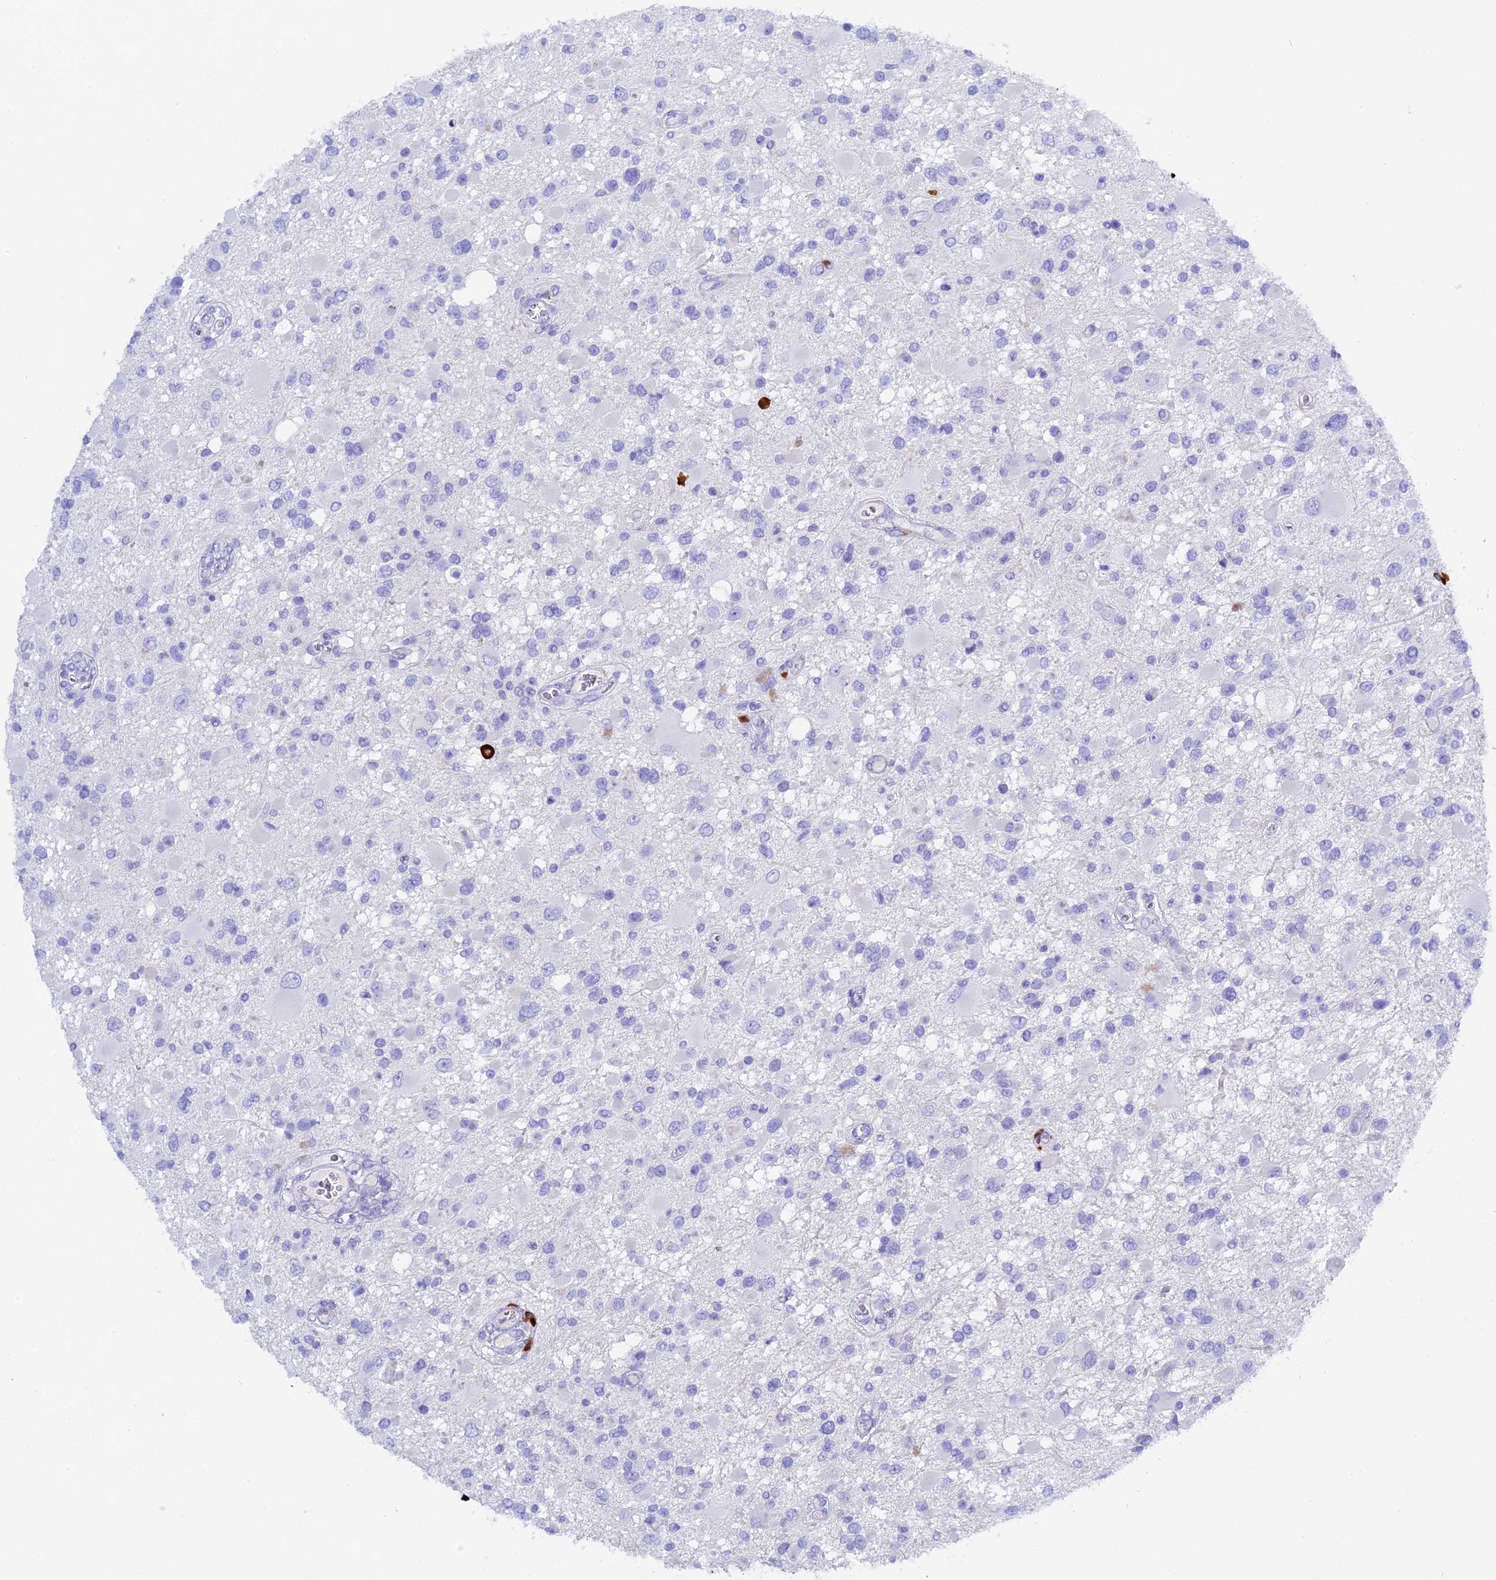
{"staining": {"intensity": "negative", "quantity": "none", "location": "none"}, "tissue": "glioma", "cell_type": "Tumor cells", "image_type": "cancer", "snomed": [{"axis": "morphology", "description": "Glioma, malignant, High grade"}, {"axis": "topography", "description": "Brain"}], "caption": "High magnification brightfield microscopy of glioma stained with DAB (3,3'-diaminobenzidine) (brown) and counterstained with hematoxylin (blue): tumor cells show no significant expression.", "gene": "FKBP11", "patient": {"sex": "male", "age": 53}}